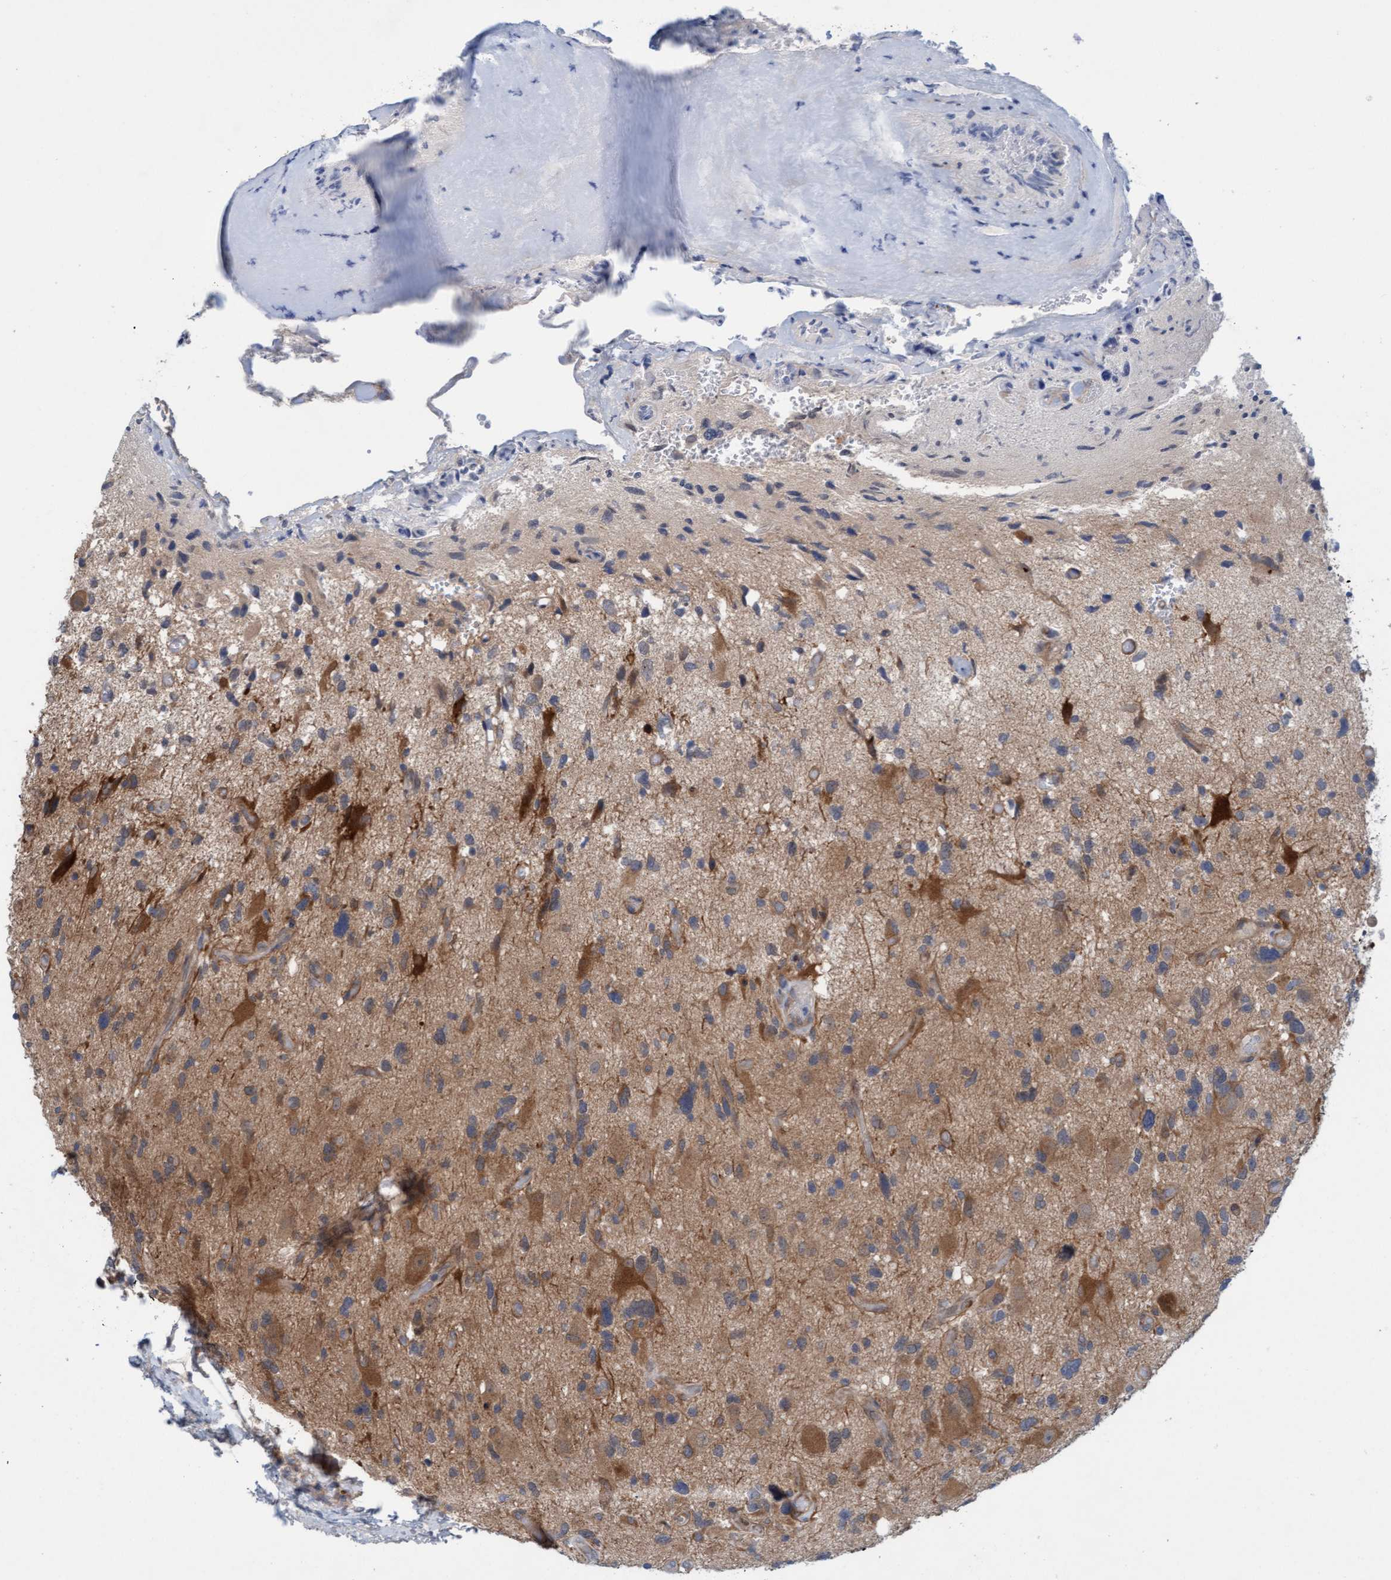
{"staining": {"intensity": "weak", "quantity": ">75%", "location": "cytoplasmic/membranous"}, "tissue": "glioma", "cell_type": "Tumor cells", "image_type": "cancer", "snomed": [{"axis": "morphology", "description": "Glioma, malignant, High grade"}, {"axis": "topography", "description": "Brain"}], "caption": "Immunohistochemistry (DAB) staining of human glioma exhibits weak cytoplasmic/membranous protein staining in about >75% of tumor cells.", "gene": "KLHL25", "patient": {"sex": "male", "age": 33}}